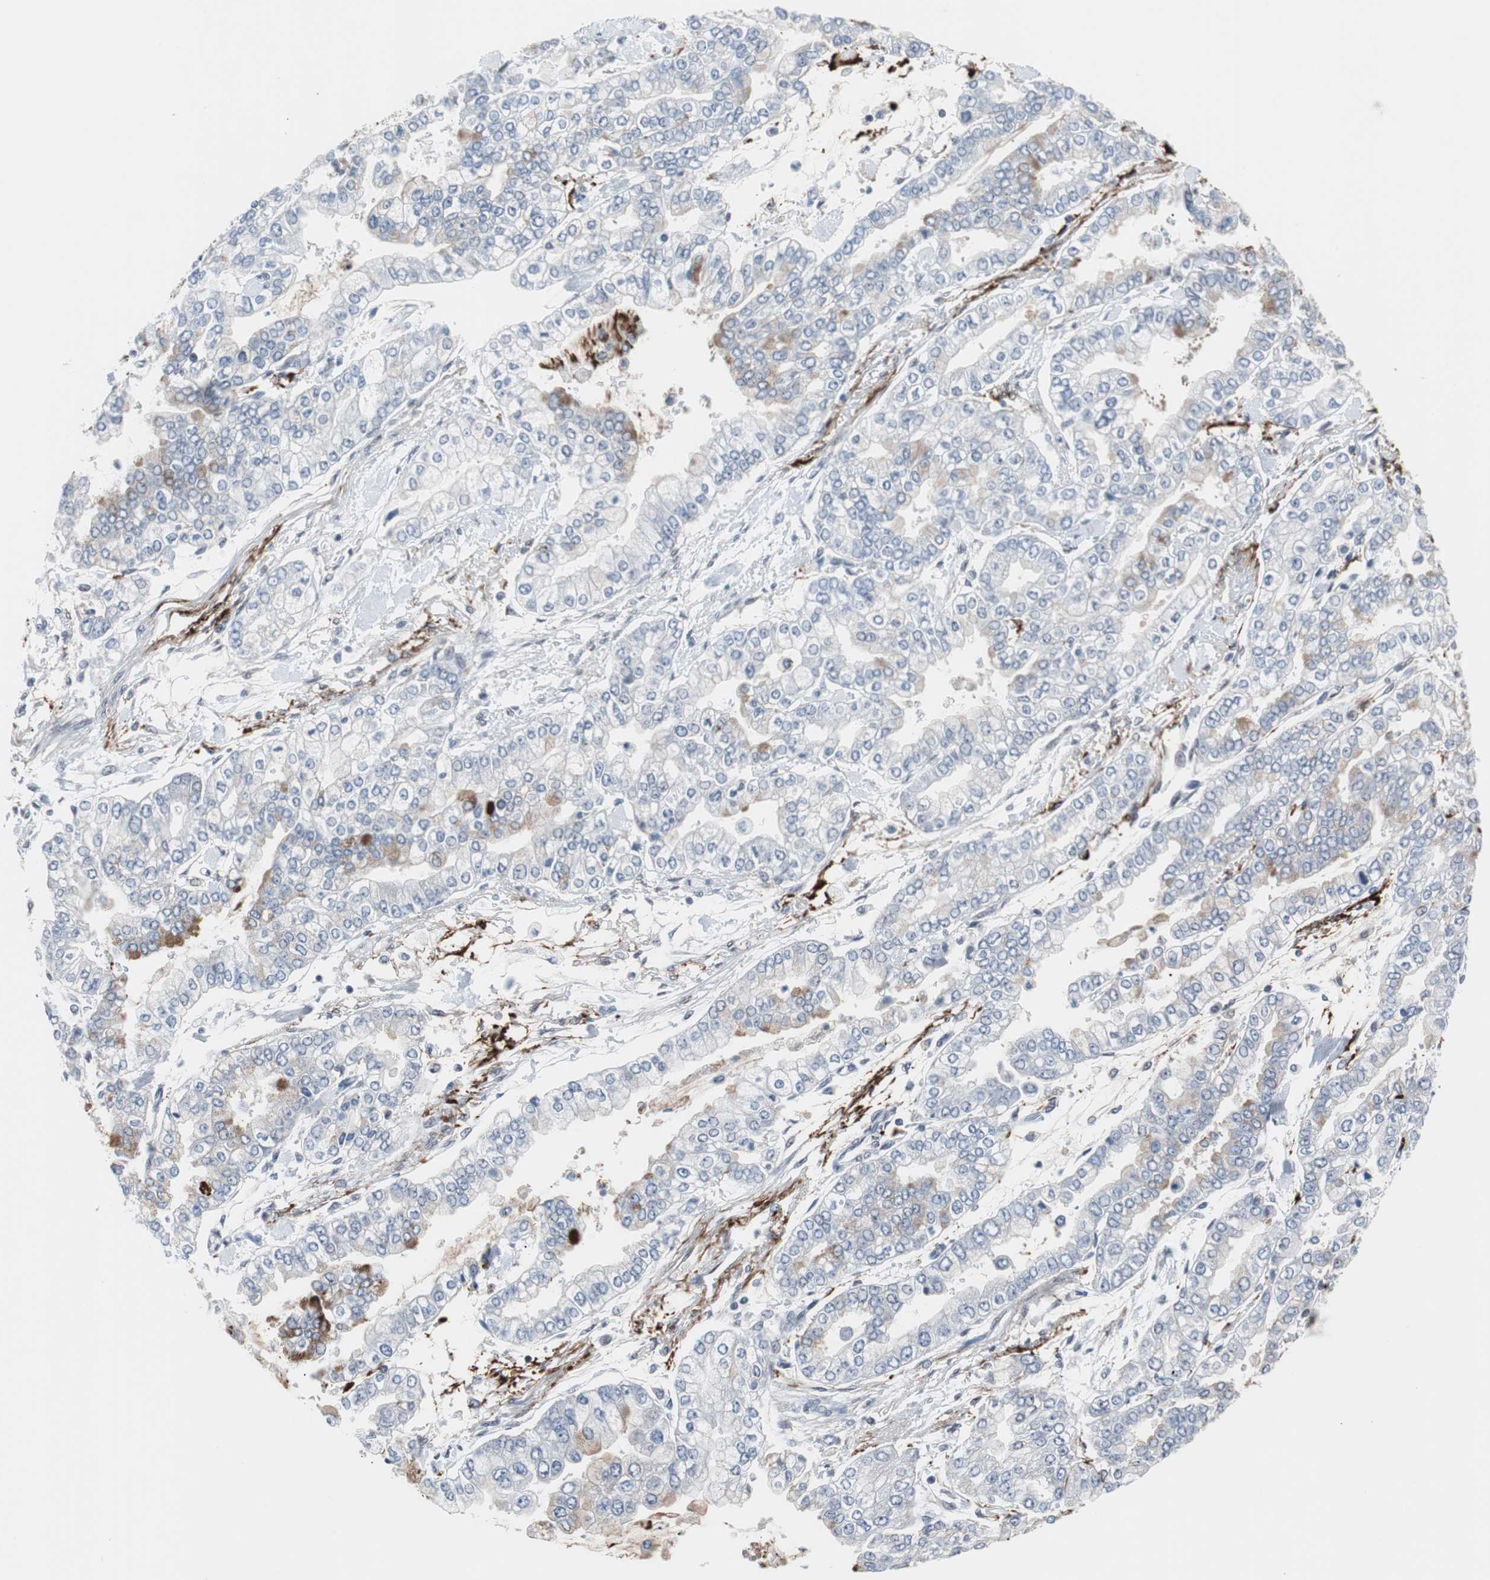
{"staining": {"intensity": "weak", "quantity": "<25%", "location": "cytoplasmic/membranous"}, "tissue": "stomach cancer", "cell_type": "Tumor cells", "image_type": "cancer", "snomed": [{"axis": "morphology", "description": "Normal tissue, NOS"}, {"axis": "morphology", "description": "Adenocarcinoma, NOS"}, {"axis": "topography", "description": "Stomach, upper"}, {"axis": "topography", "description": "Stomach"}], "caption": "Histopathology image shows no protein staining in tumor cells of stomach adenocarcinoma tissue.", "gene": "ZHX2", "patient": {"sex": "male", "age": 76}}